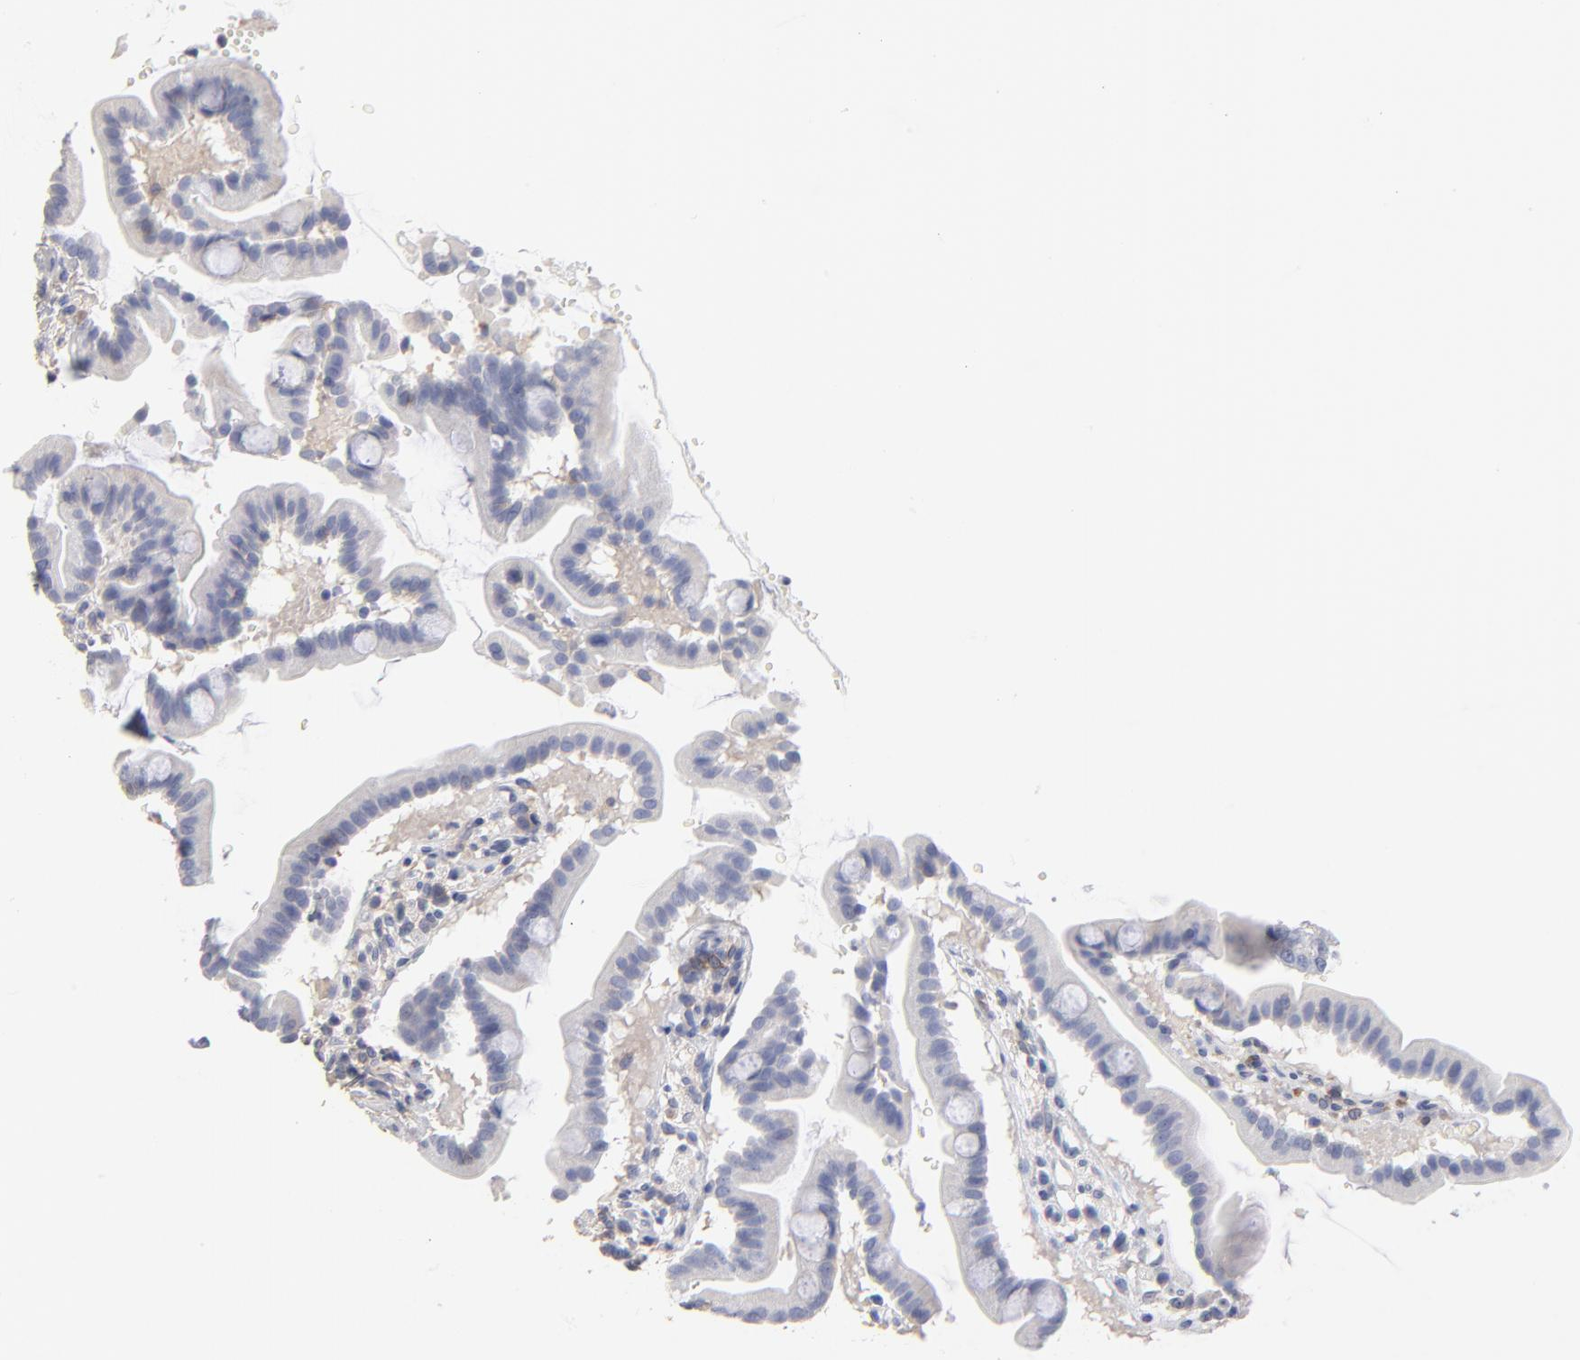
{"staining": {"intensity": "negative", "quantity": "none", "location": "none"}, "tissue": "duodenum", "cell_type": "Glandular cells", "image_type": "normal", "snomed": [{"axis": "morphology", "description": "Normal tissue, NOS"}, {"axis": "topography", "description": "Duodenum"}], "caption": "High power microscopy histopathology image of an IHC image of benign duodenum, revealing no significant expression in glandular cells.", "gene": "ITGA8", "patient": {"sex": "male", "age": 50}}